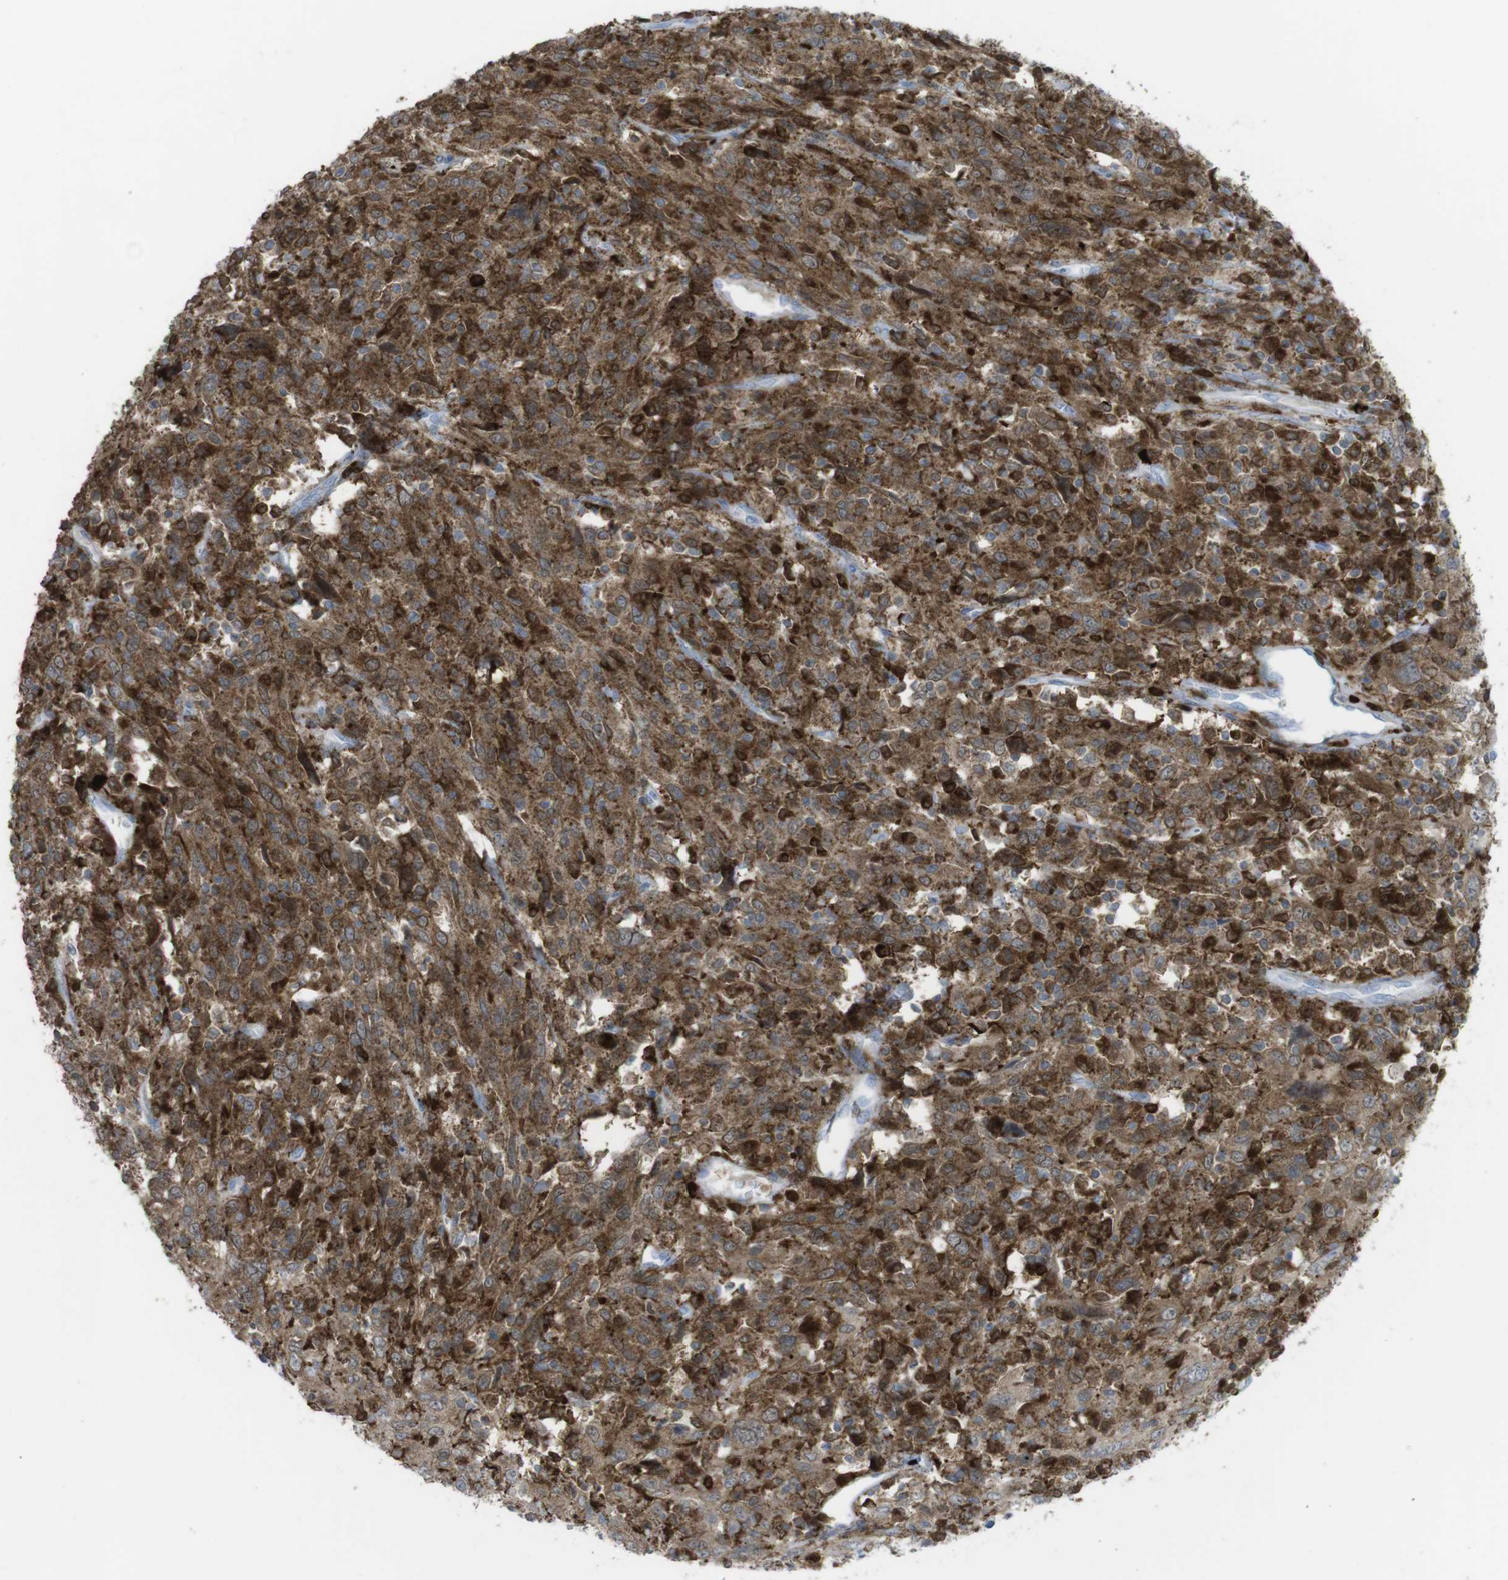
{"staining": {"intensity": "moderate", "quantity": ">75%", "location": "cytoplasmic/membranous"}, "tissue": "cervical cancer", "cell_type": "Tumor cells", "image_type": "cancer", "snomed": [{"axis": "morphology", "description": "Squamous cell carcinoma, NOS"}, {"axis": "topography", "description": "Cervix"}], "caption": "The immunohistochemical stain shows moderate cytoplasmic/membranous expression in tumor cells of squamous cell carcinoma (cervical) tissue. The protein of interest is shown in brown color, while the nuclei are stained blue.", "gene": "PRKCD", "patient": {"sex": "female", "age": 46}}